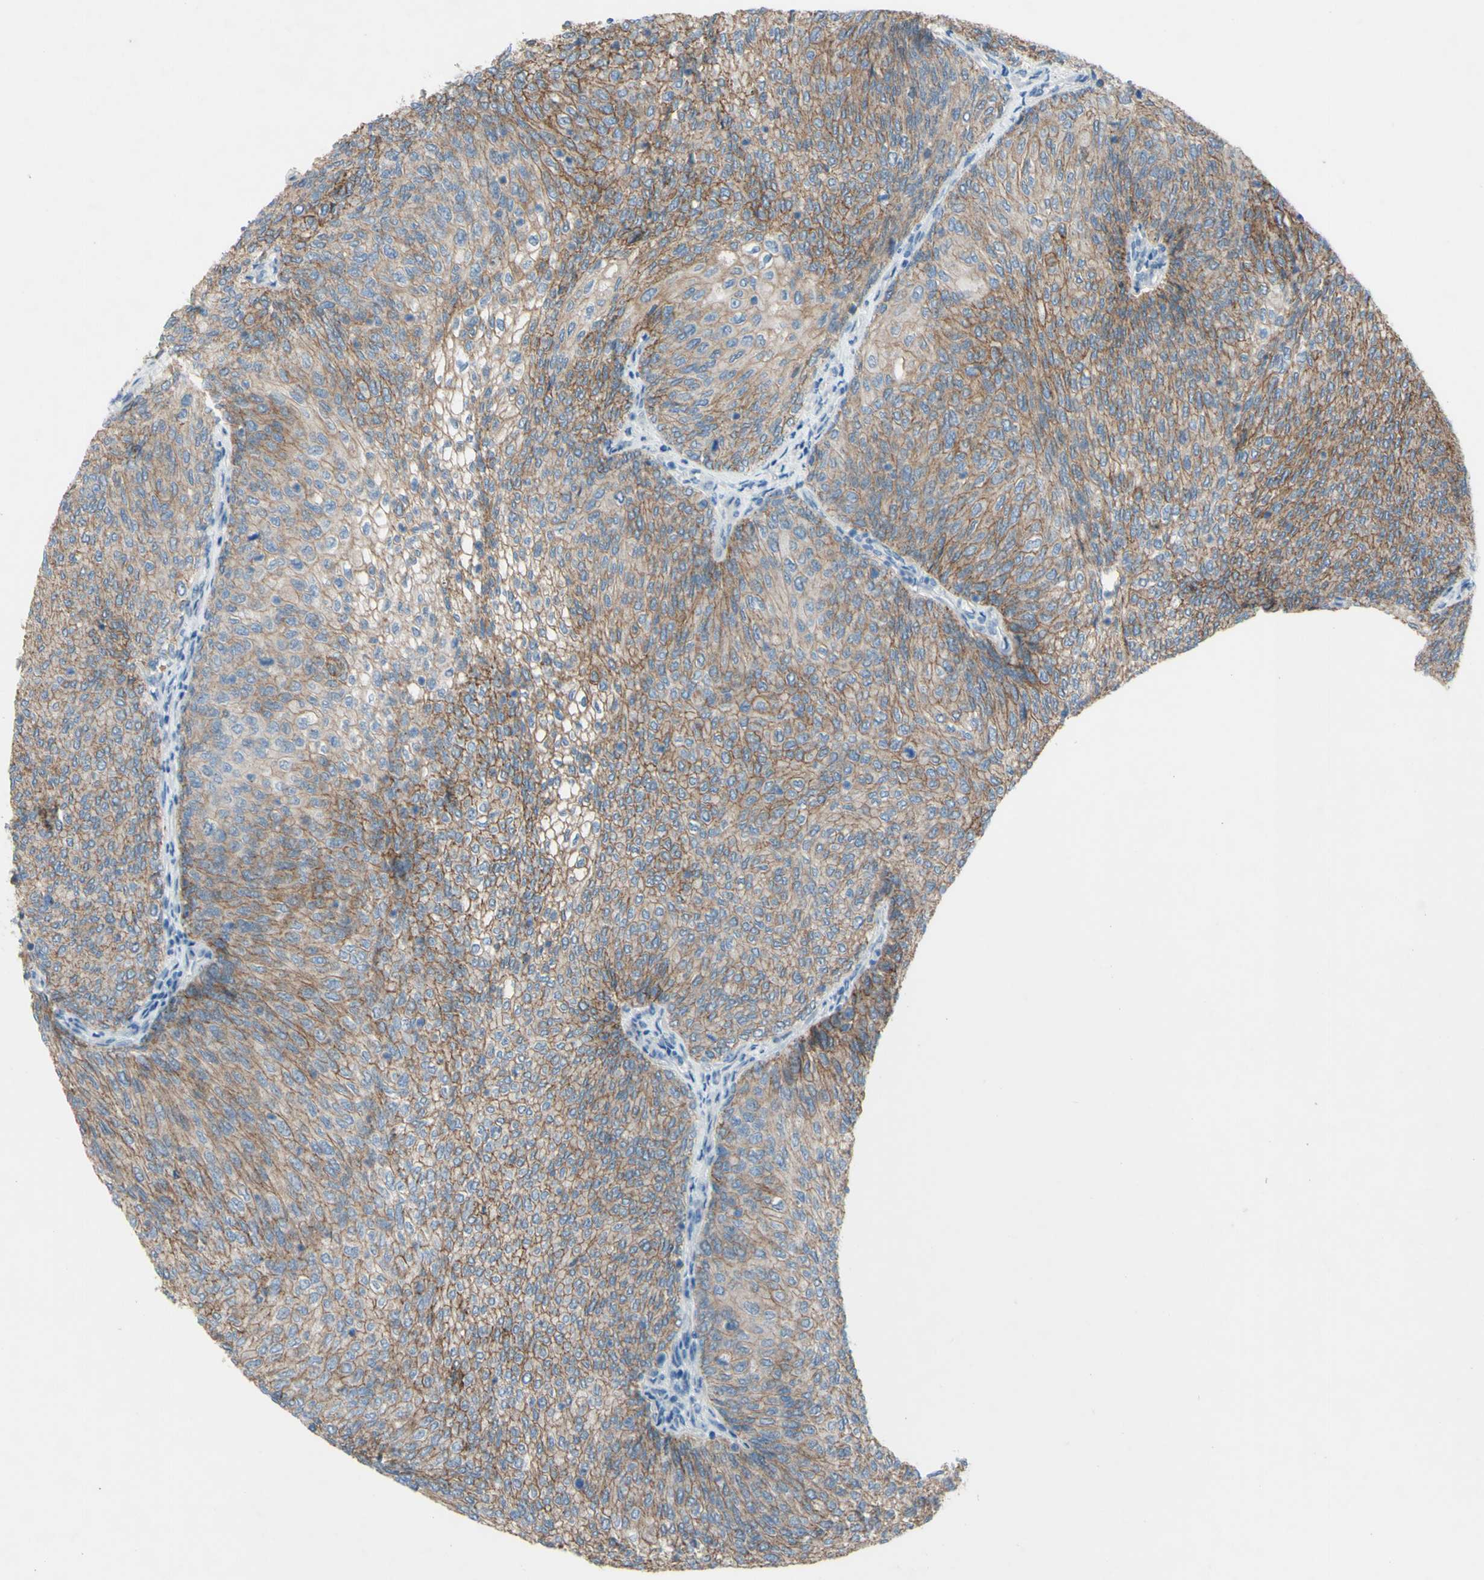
{"staining": {"intensity": "moderate", "quantity": ">75%", "location": "cytoplasmic/membranous"}, "tissue": "urothelial cancer", "cell_type": "Tumor cells", "image_type": "cancer", "snomed": [{"axis": "morphology", "description": "Urothelial carcinoma, Low grade"}, {"axis": "topography", "description": "Urinary bladder"}], "caption": "Urothelial cancer stained for a protein exhibits moderate cytoplasmic/membranous positivity in tumor cells. The staining was performed using DAB (3,3'-diaminobenzidine), with brown indicating positive protein expression. Nuclei are stained blue with hematoxylin.", "gene": "CDCP1", "patient": {"sex": "female", "age": 79}}